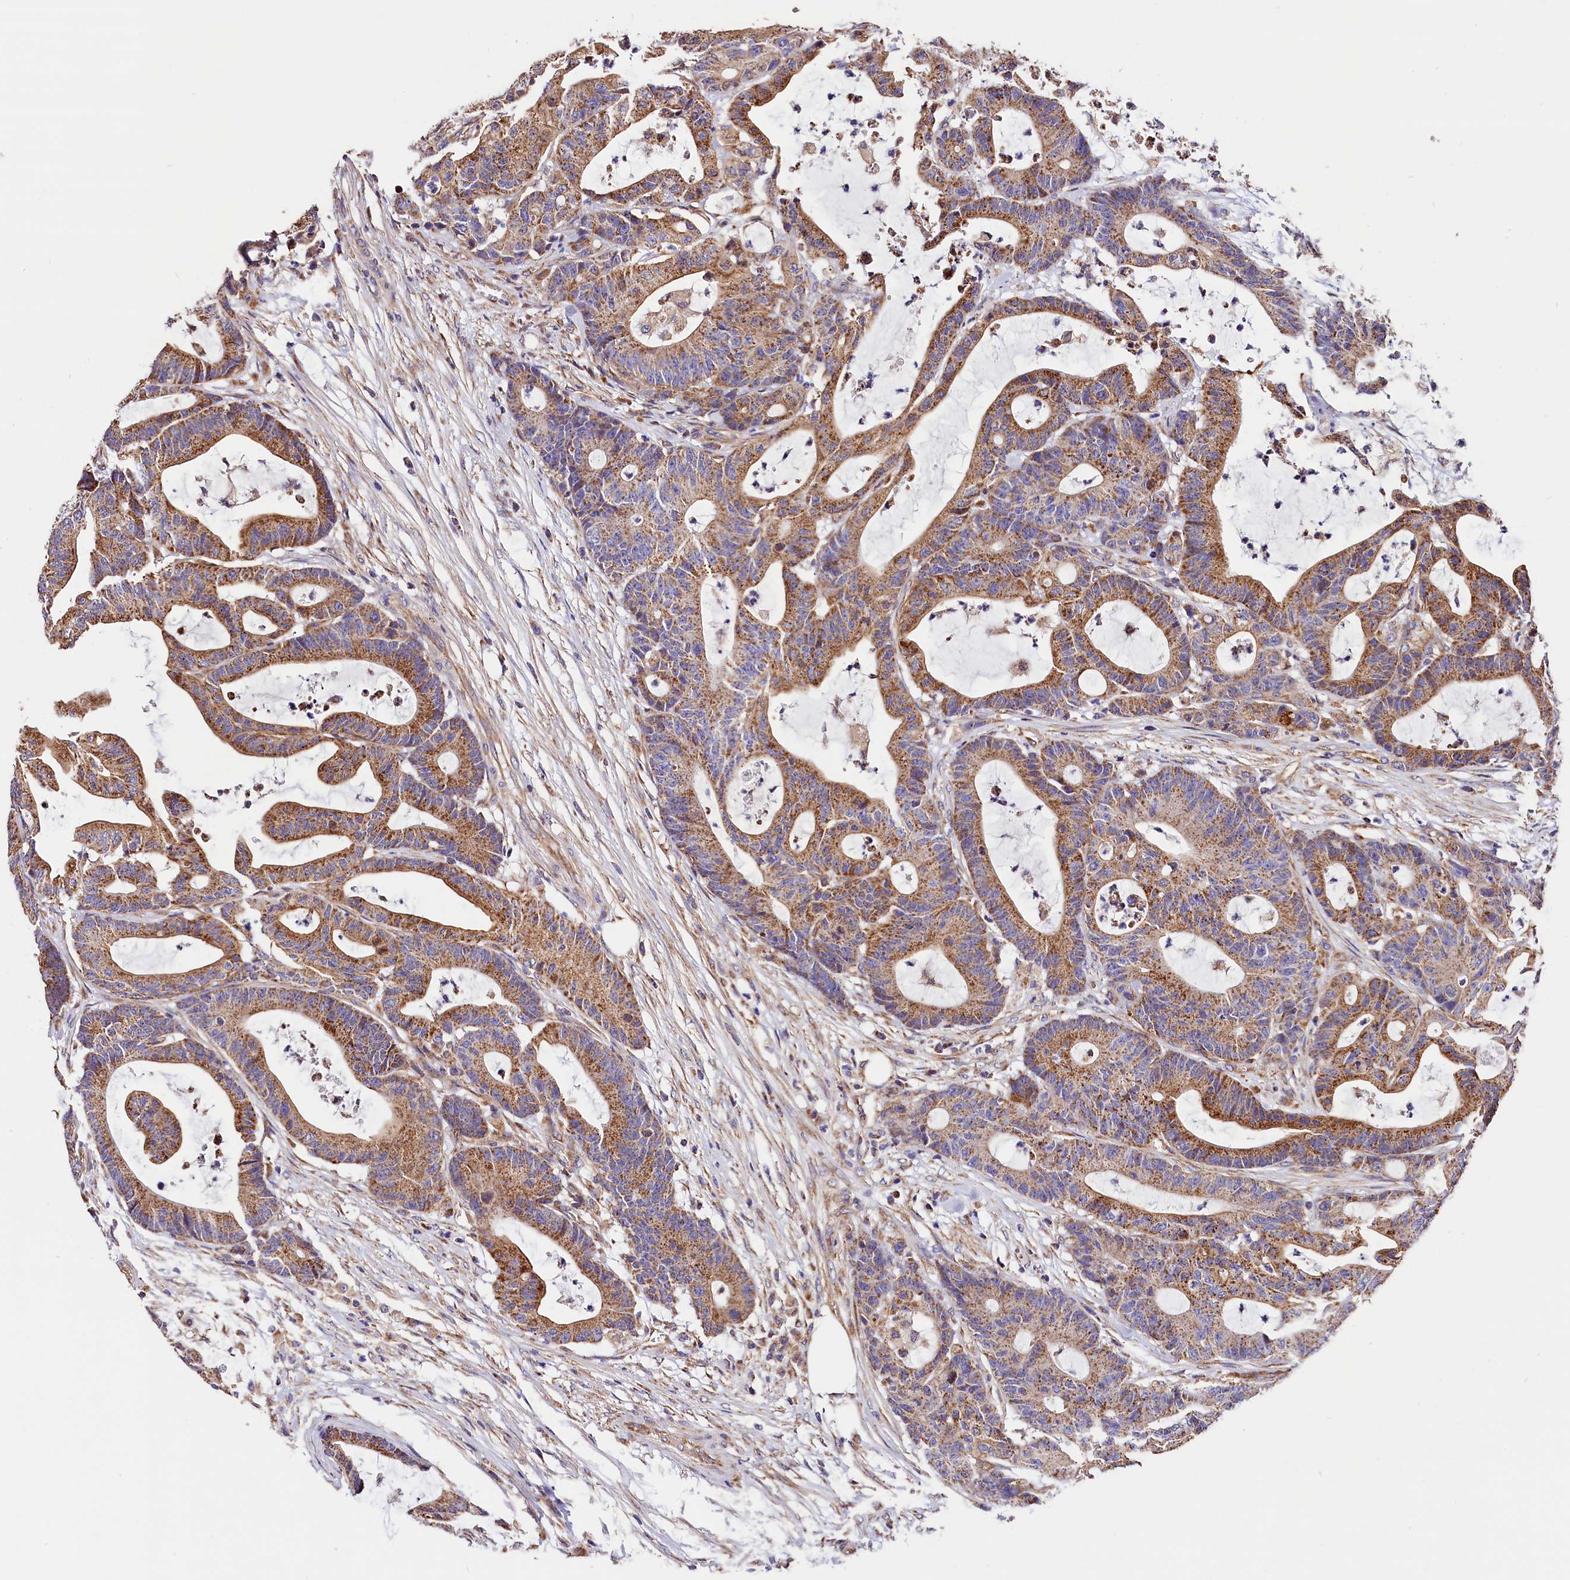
{"staining": {"intensity": "moderate", "quantity": ">75%", "location": "cytoplasmic/membranous"}, "tissue": "colorectal cancer", "cell_type": "Tumor cells", "image_type": "cancer", "snomed": [{"axis": "morphology", "description": "Adenocarcinoma, NOS"}, {"axis": "topography", "description": "Colon"}], "caption": "Brown immunohistochemical staining in colorectal cancer (adenocarcinoma) reveals moderate cytoplasmic/membranous expression in approximately >75% of tumor cells. (DAB (3,3'-diaminobenzidine) IHC with brightfield microscopy, high magnification).", "gene": "ACAA2", "patient": {"sex": "female", "age": 84}}